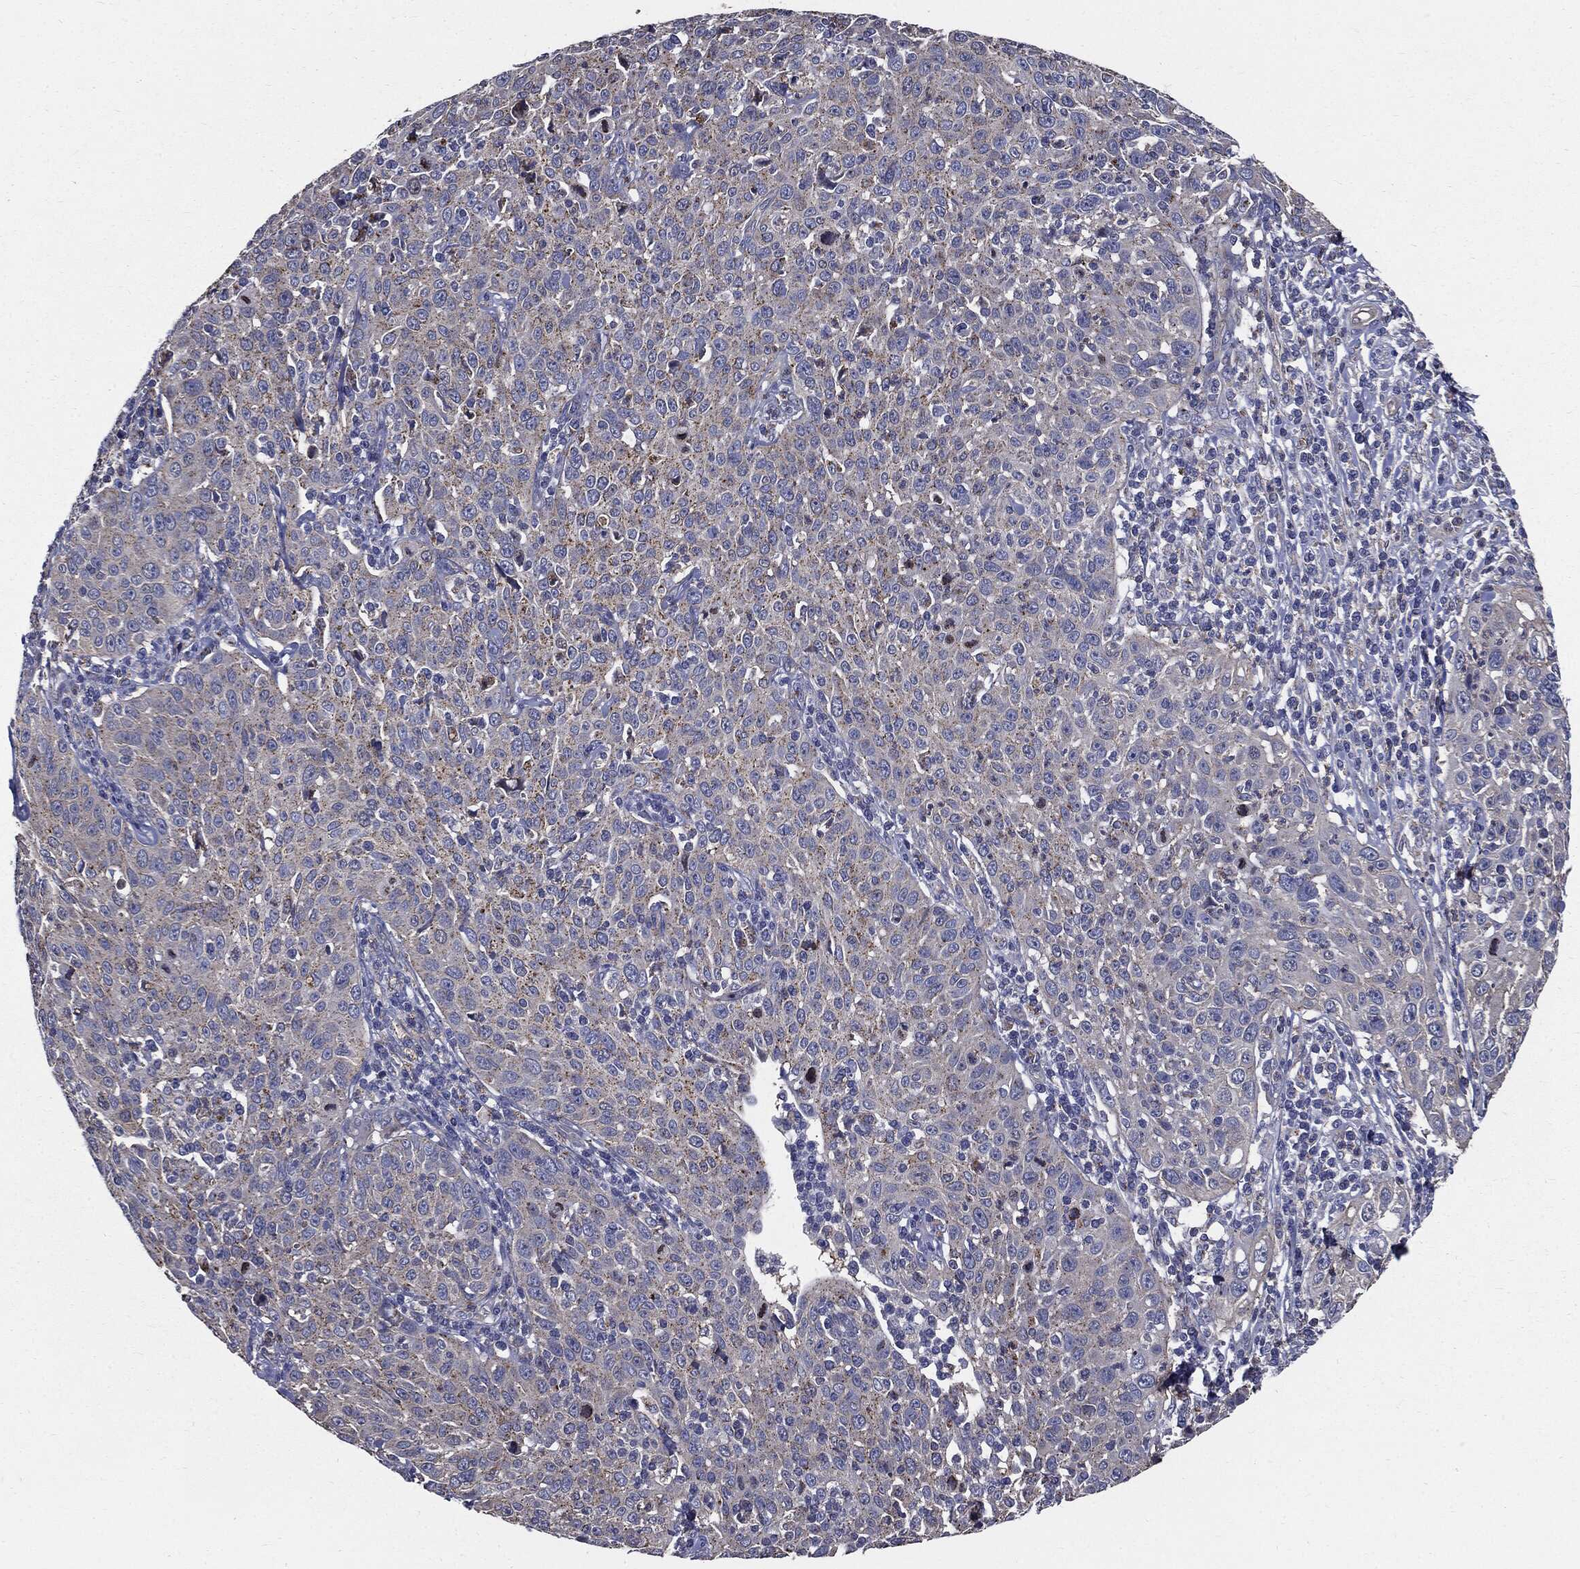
{"staining": {"intensity": "moderate", "quantity": "<25%", "location": "cytoplasmic/membranous"}, "tissue": "cervical cancer", "cell_type": "Tumor cells", "image_type": "cancer", "snomed": [{"axis": "morphology", "description": "Squamous cell carcinoma, NOS"}, {"axis": "topography", "description": "Cervix"}], "caption": "Cervical cancer (squamous cell carcinoma) tissue reveals moderate cytoplasmic/membranous expression in approximately <25% of tumor cells", "gene": "PDCD6IP", "patient": {"sex": "female", "age": 26}}